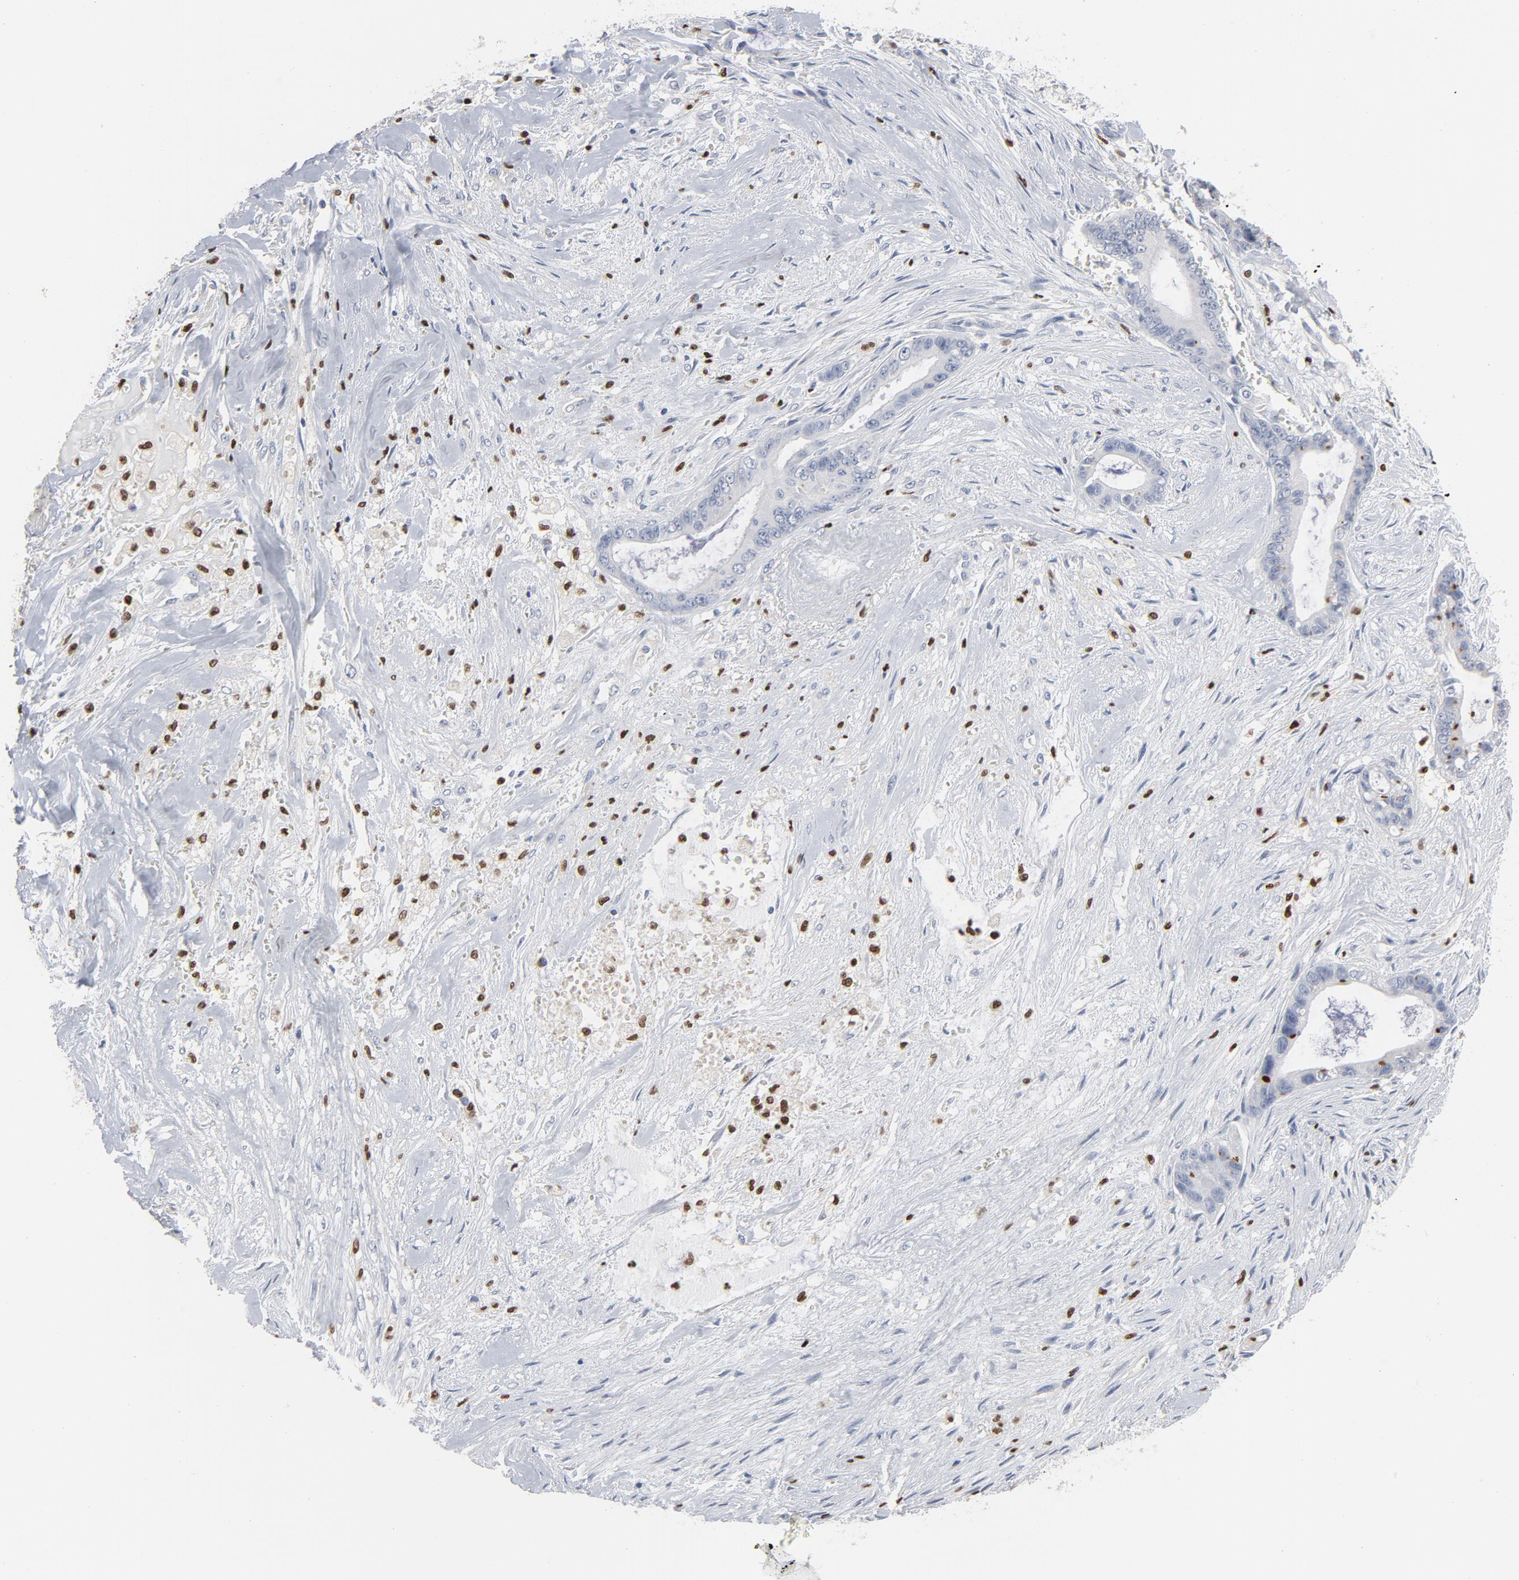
{"staining": {"intensity": "negative", "quantity": "none", "location": "none"}, "tissue": "liver cancer", "cell_type": "Tumor cells", "image_type": "cancer", "snomed": [{"axis": "morphology", "description": "Cholangiocarcinoma"}, {"axis": "topography", "description": "Liver"}], "caption": "Immunohistochemistry of human cholangiocarcinoma (liver) displays no staining in tumor cells.", "gene": "SPI1", "patient": {"sex": "female", "age": 55}}